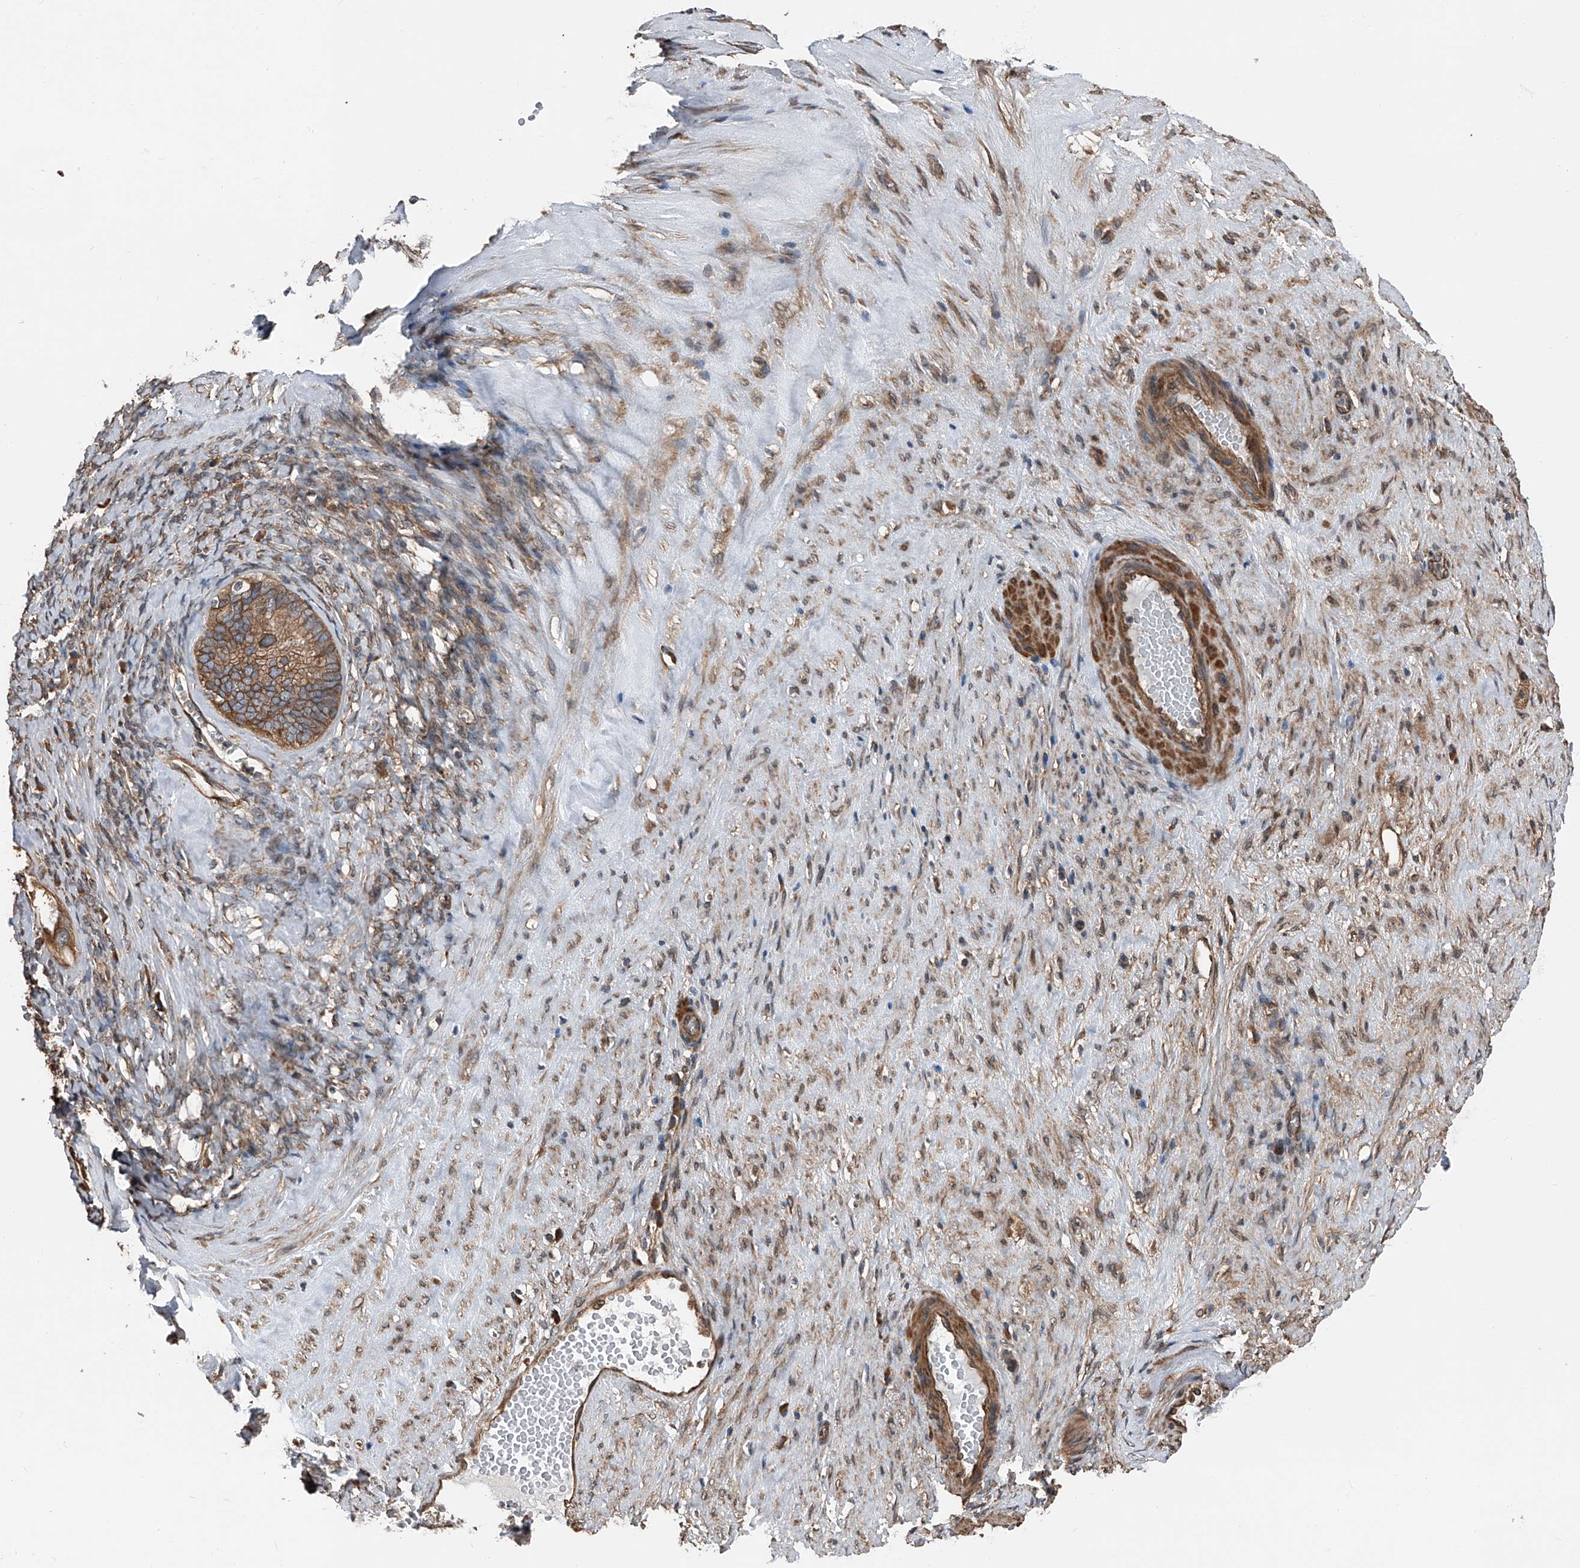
{"staining": {"intensity": "moderate", "quantity": ">75%", "location": "cytoplasmic/membranous"}, "tissue": "ovarian cancer", "cell_type": "Tumor cells", "image_type": "cancer", "snomed": [{"axis": "morphology", "description": "Cystadenocarcinoma, serous, NOS"}, {"axis": "topography", "description": "Ovary"}], "caption": "Human serous cystadenocarcinoma (ovarian) stained with a brown dye exhibits moderate cytoplasmic/membranous positive staining in about >75% of tumor cells.", "gene": "KCNJ2", "patient": {"sex": "female", "age": 56}}